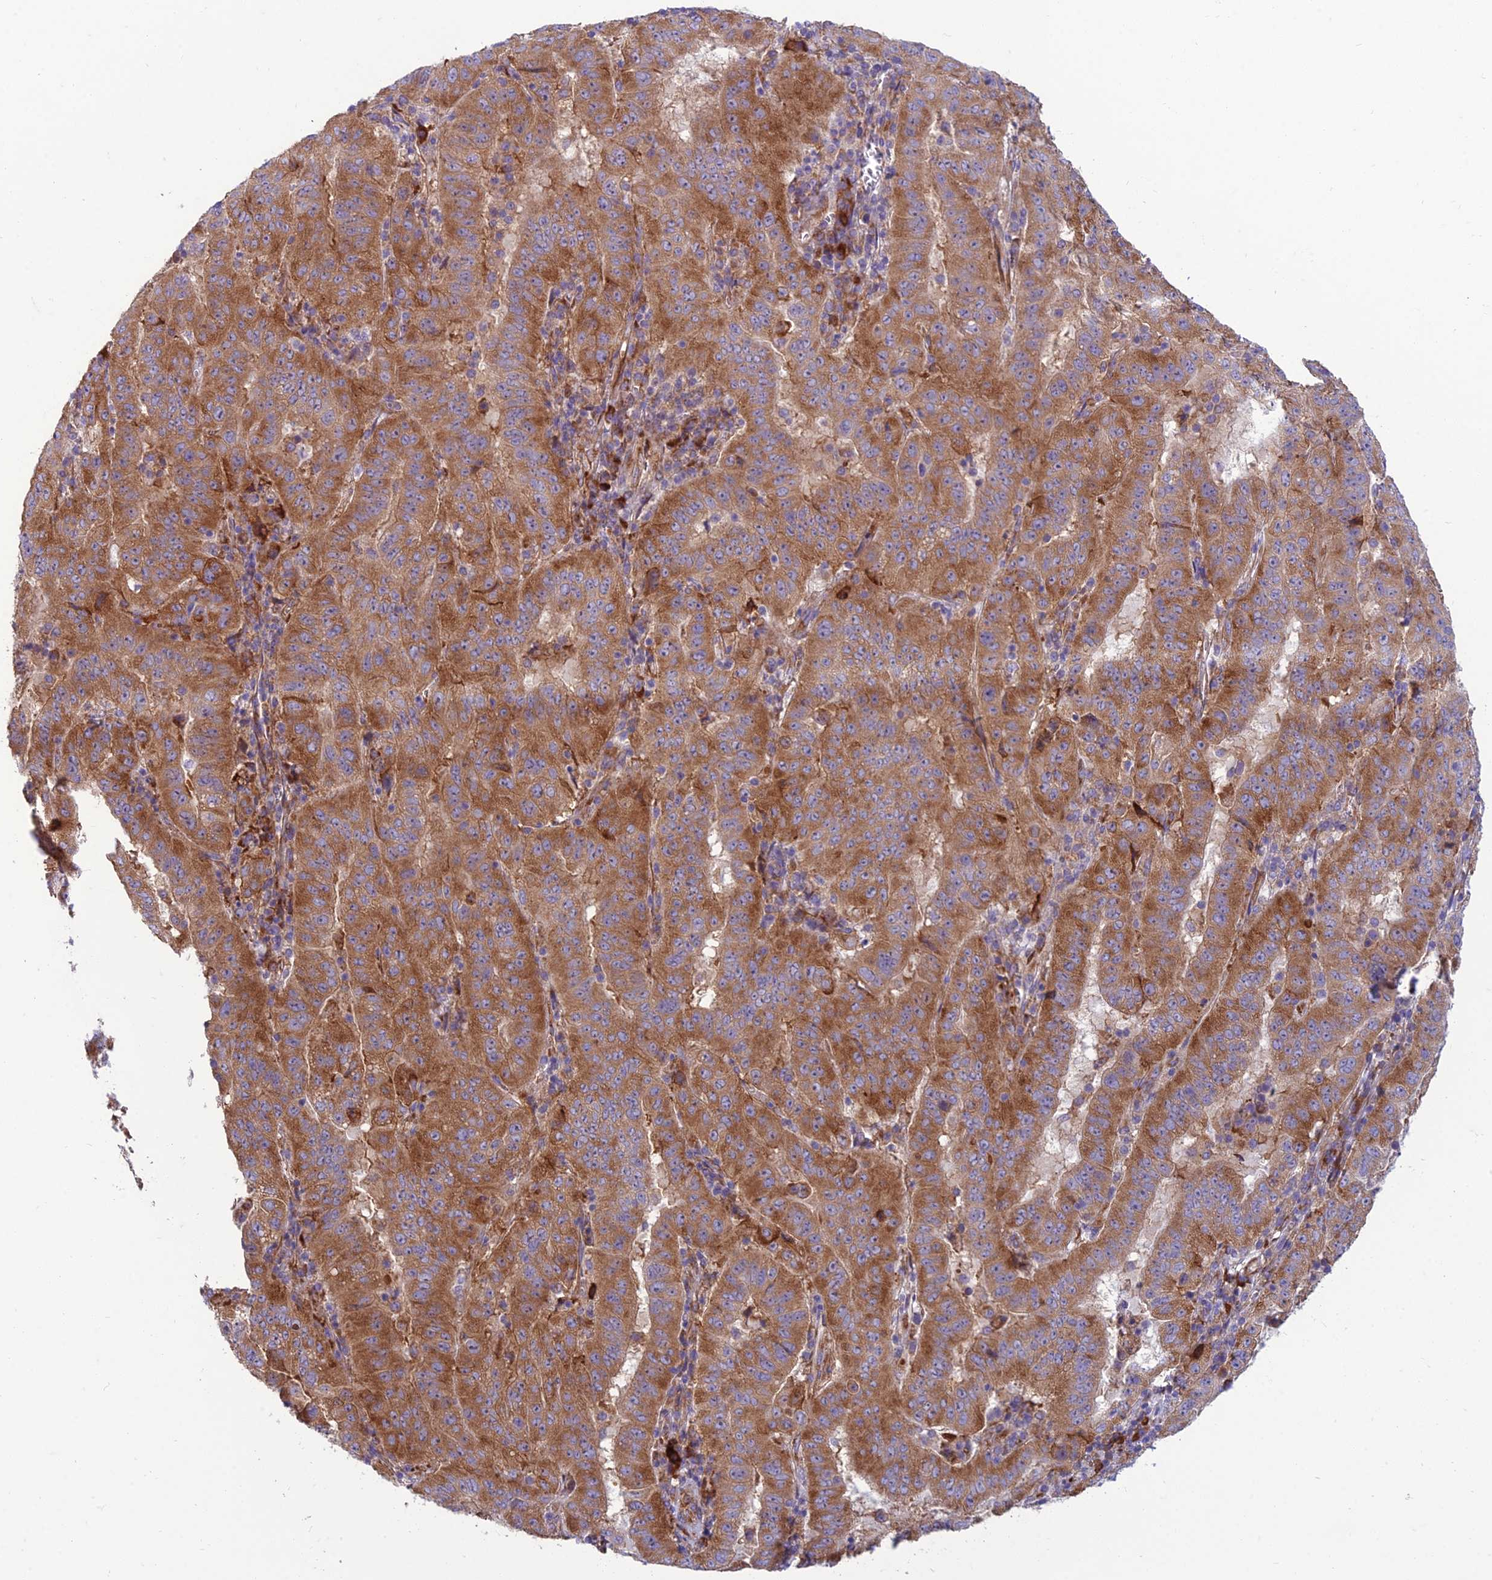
{"staining": {"intensity": "moderate", "quantity": ">75%", "location": "cytoplasmic/membranous"}, "tissue": "pancreatic cancer", "cell_type": "Tumor cells", "image_type": "cancer", "snomed": [{"axis": "morphology", "description": "Adenocarcinoma, NOS"}, {"axis": "topography", "description": "Pancreas"}], "caption": "A brown stain shows moderate cytoplasmic/membranous expression of a protein in adenocarcinoma (pancreatic) tumor cells.", "gene": "RPL17-C18orf32", "patient": {"sex": "male", "age": 63}}